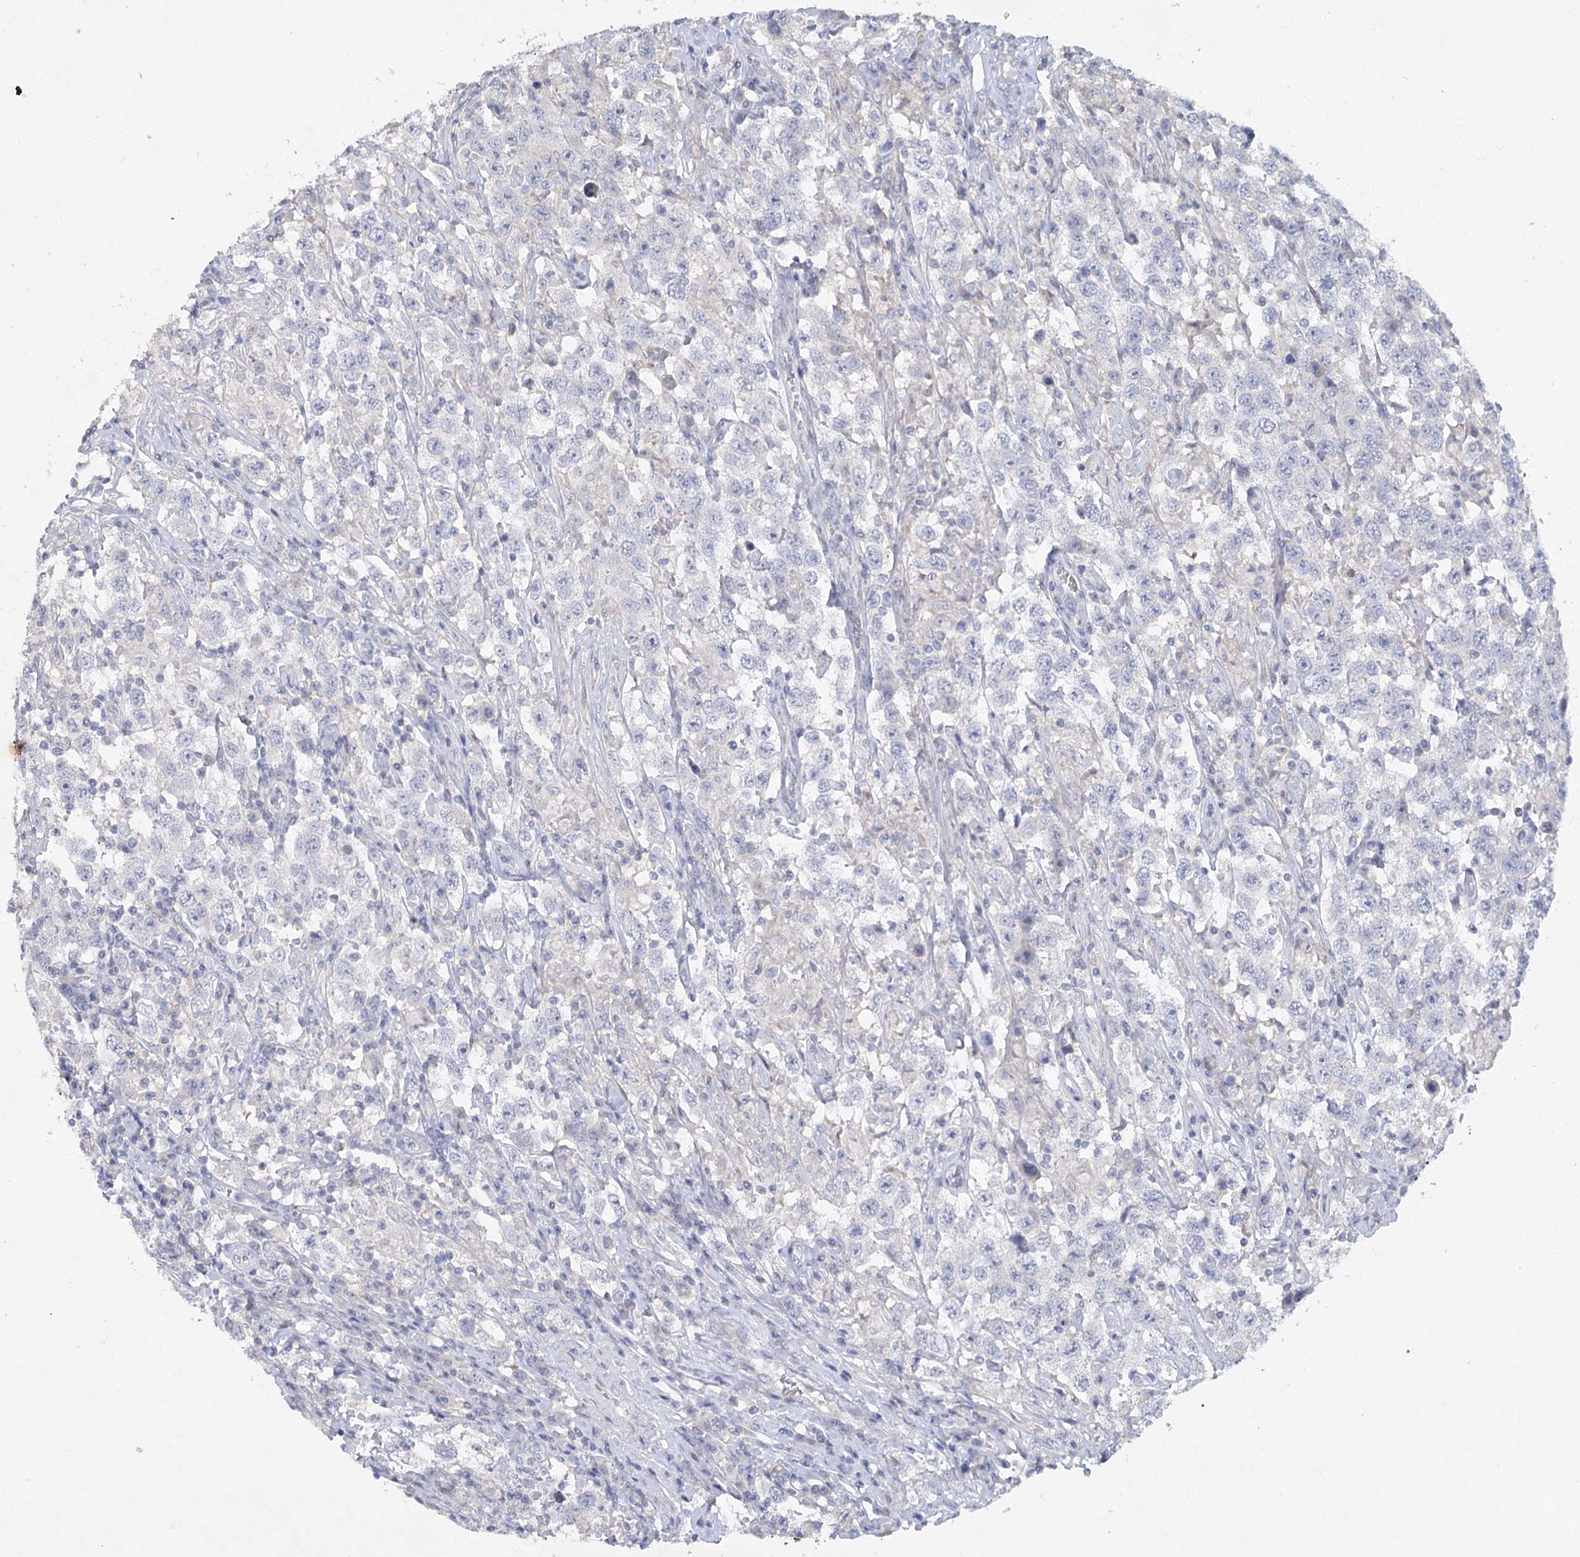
{"staining": {"intensity": "negative", "quantity": "none", "location": "none"}, "tissue": "testis cancer", "cell_type": "Tumor cells", "image_type": "cancer", "snomed": [{"axis": "morphology", "description": "Seminoma, NOS"}, {"axis": "topography", "description": "Testis"}], "caption": "IHC of testis cancer (seminoma) exhibits no expression in tumor cells. The staining was performed using DAB (3,3'-diaminobenzidine) to visualize the protein expression in brown, while the nuclei were stained in blue with hematoxylin (Magnification: 20x).", "gene": "MAP3K13", "patient": {"sex": "male", "age": 41}}